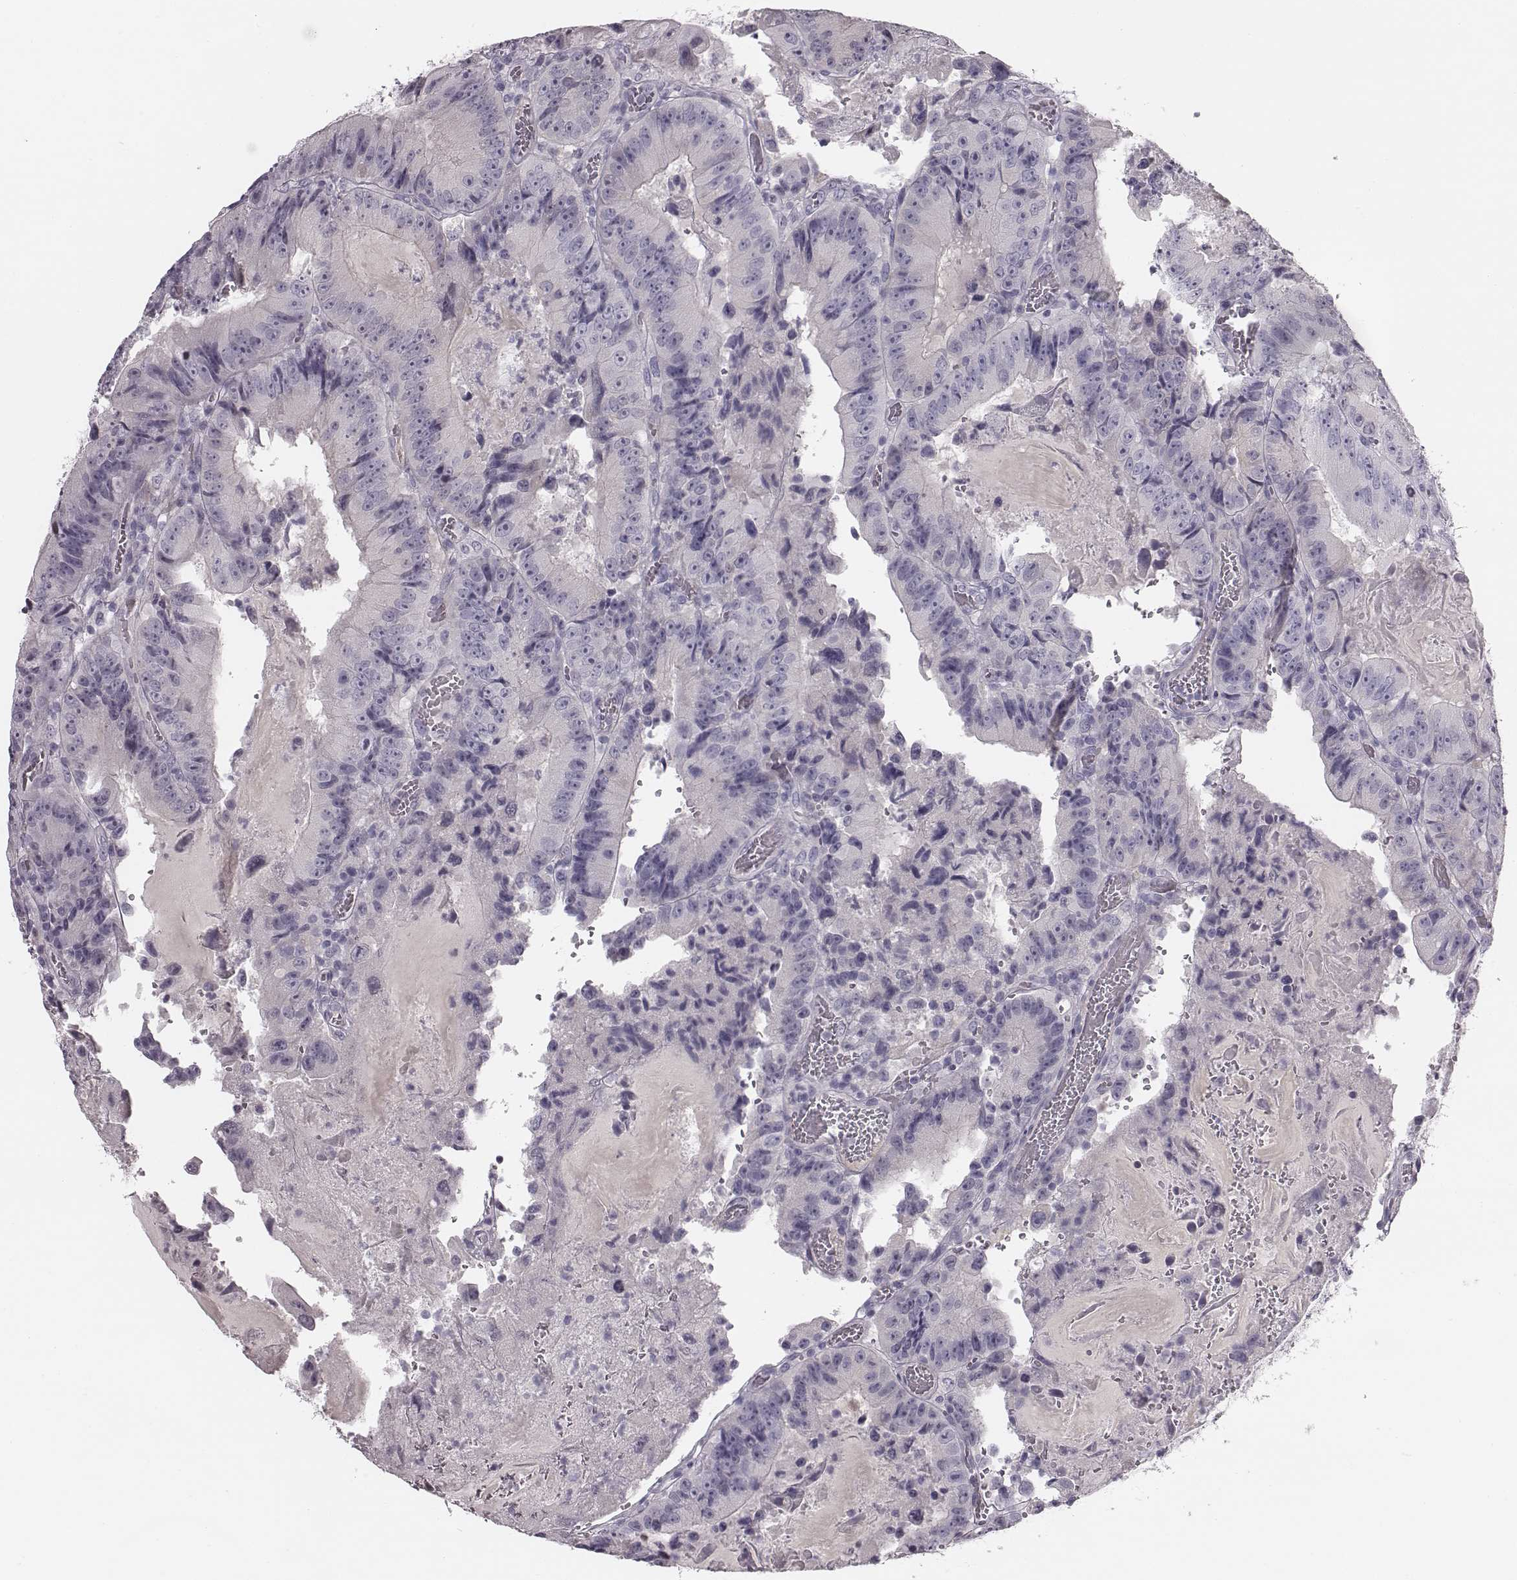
{"staining": {"intensity": "negative", "quantity": "none", "location": "none"}, "tissue": "colorectal cancer", "cell_type": "Tumor cells", "image_type": "cancer", "snomed": [{"axis": "morphology", "description": "Adenocarcinoma, NOS"}, {"axis": "topography", "description": "Colon"}], "caption": "IHC photomicrograph of neoplastic tissue: human colorectal cancer (adenocarcinoma) stained with DAB (3,3'-diaminobenzidine) shows no significant protein staining in tumor cells.", "gene": "CRISP1", "patient": {"sex": "female", "age": 86}}